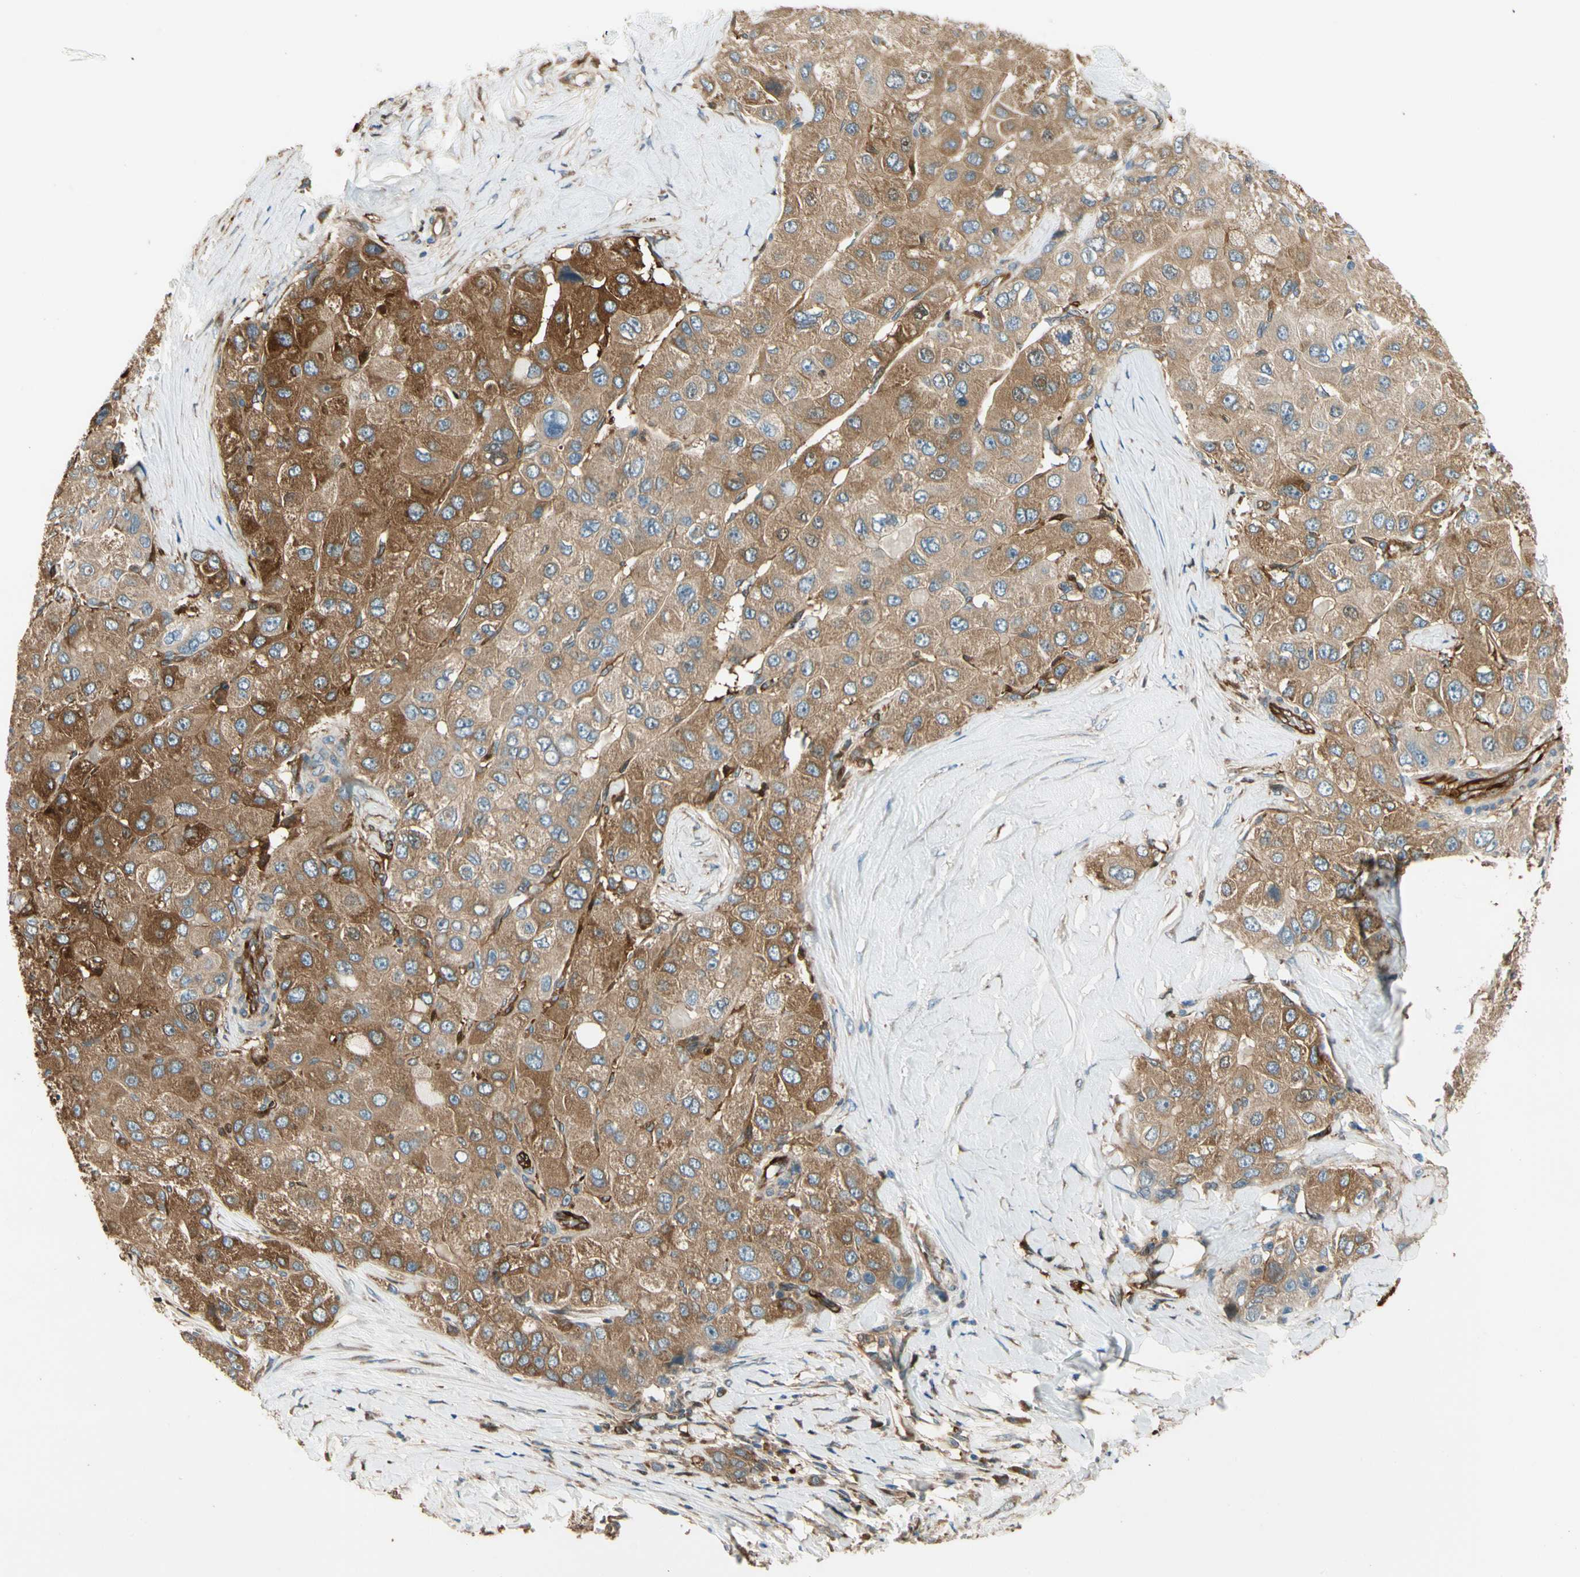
{"staining": {"intensity": "strong", "quantity": ">75%", "location": "cytoplasmic/membranous"}, "tissue": "liver cancer", "cell_type": "Tumor cells", "image_type": "cancer", "snomed": [{"axis": "morphology", "description": "Carcinoma, Hepatocellular, NOS"}, {"axis": "topography", "description": "Liver"}], "caption": "Strong cytoplasmic/membranous protein staining is identified in about >75% of tumor cells in liver hepatocellular carcinoma. (Stains: DAB in brown, nuclei in blue, Microscopy: brightfield microscopy at high magnification).", "gene": "PARP14", "patient": {"sex": "male", "age": 80}}